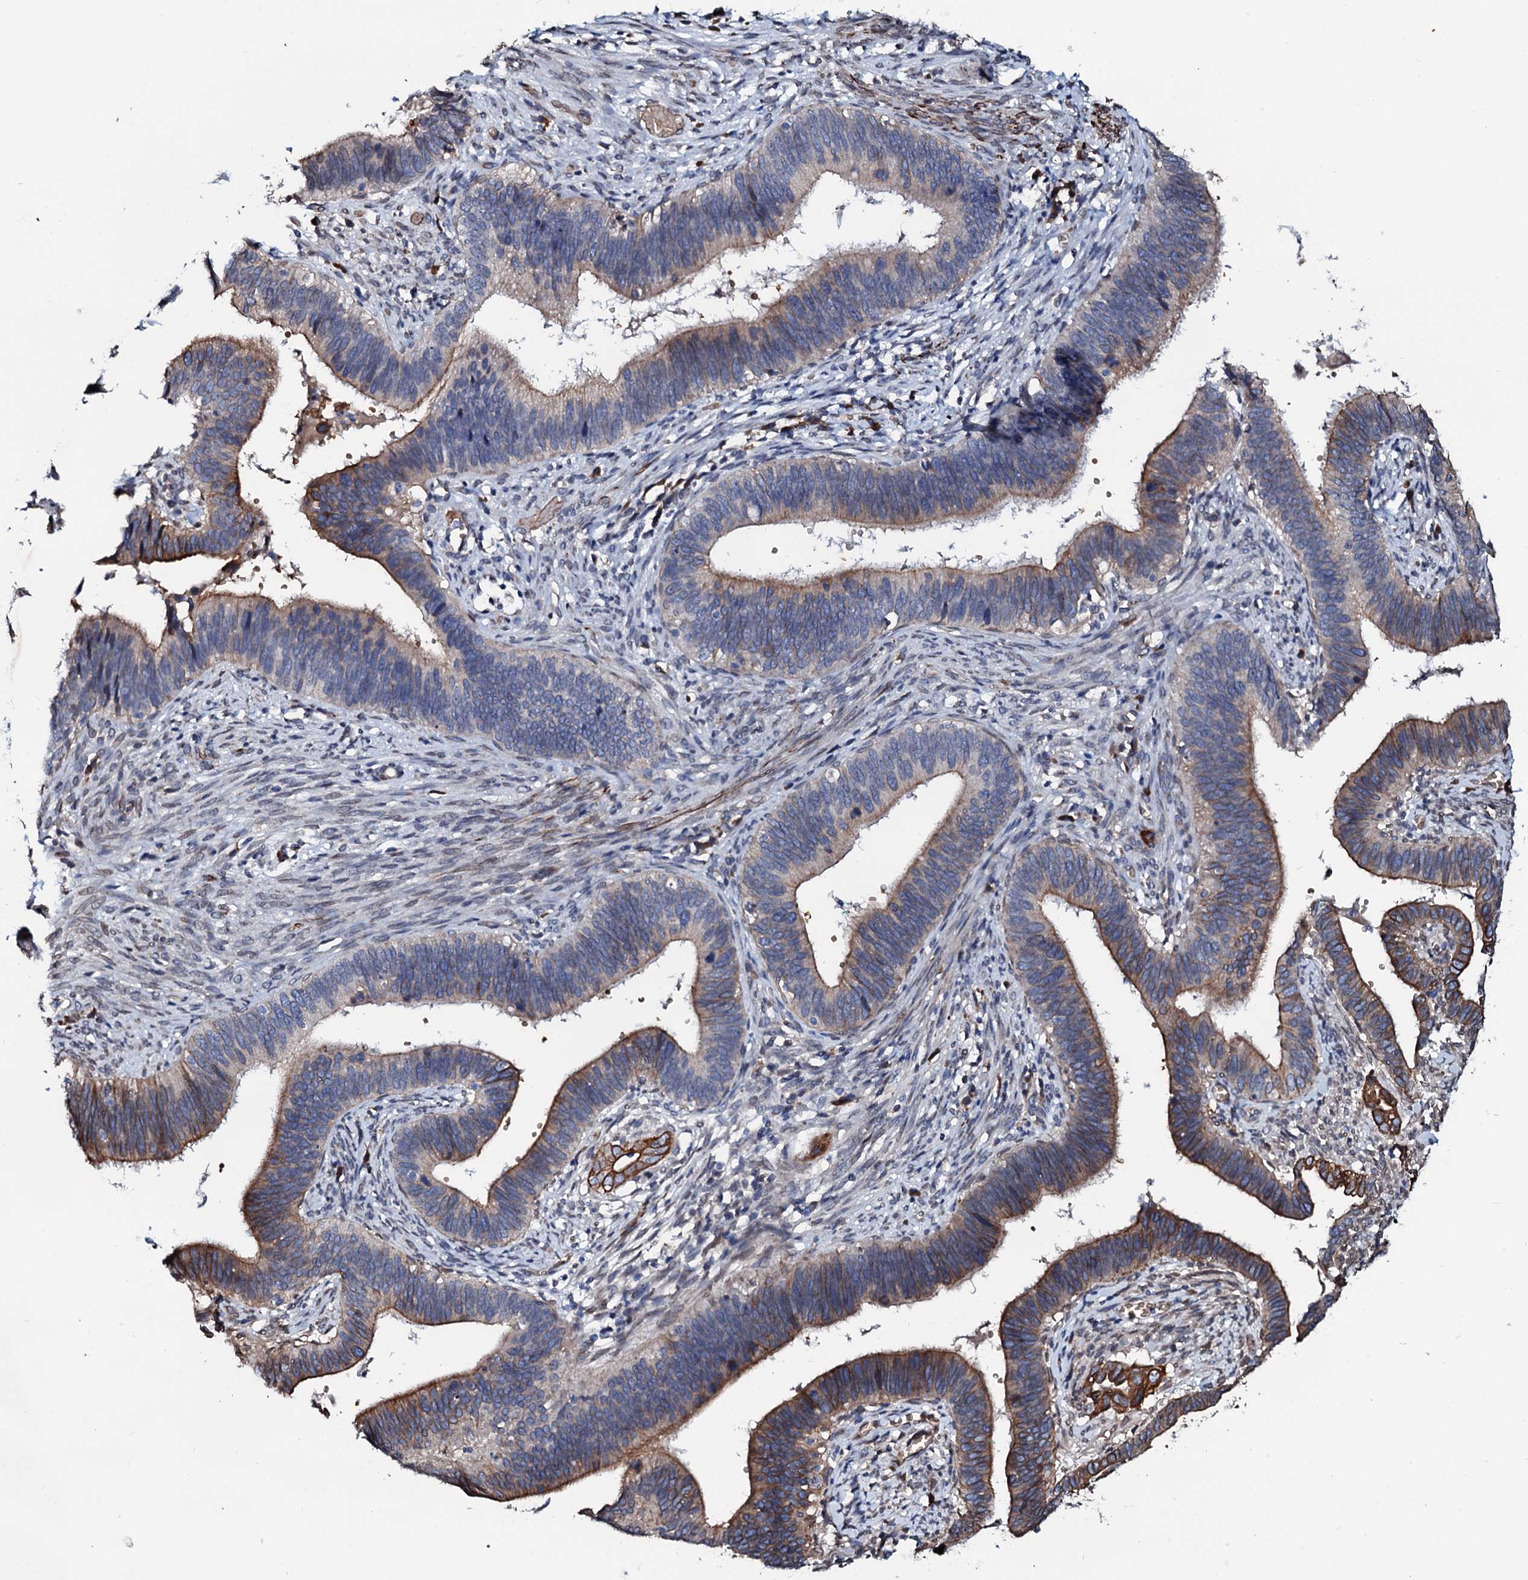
{"staining": {"intensity": "moderate", "quantity": "25%-75%", "location": "cytoplasmic/membranous"}, "tissue": "cervical cancer", "cell_type": "Tumor cells", "image_type": "cancer", "snomed": [{"axis": "morphology", "description": "Adenocarcinoma, NOS"}, {"axis": "topography", "description": "Cervix"}], "caption": "Immunohistochemical staining of adenocarcinoma (cervical) exhibits medium levels of moderate cytoplasmic/membranous expression in about 25%-75% of tumor cells.", "gene": "NRP2", "patient": {"sex": "female", "age": 42}}